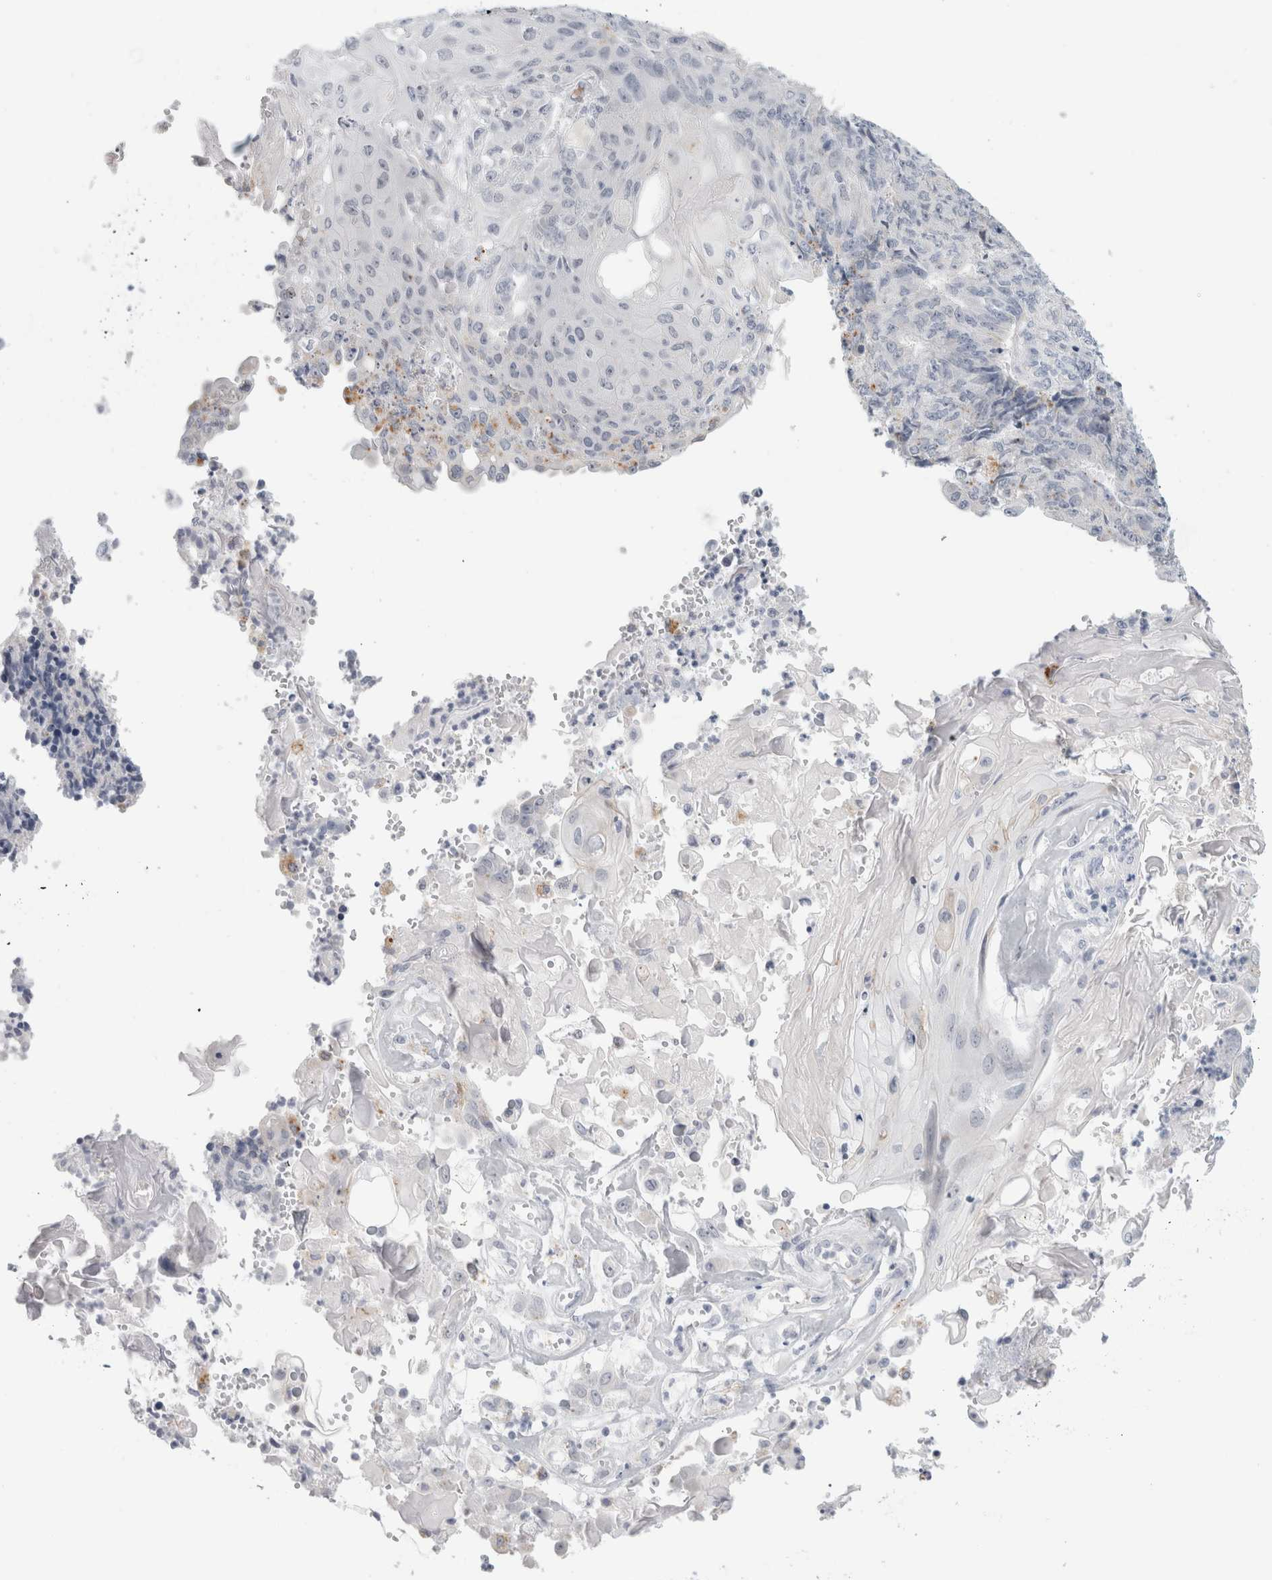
{"staining": {"intensity": "negative", "quantity": "none", "location": "none"}, "tissue": "endometrial cancer", "cell_type": "Tumor cells", "image_type": "cancer", "snomed": [{"axis": "morphology", "description": "Adenocarcinoma, NOS"}, {"axis": "topography", "description": "Endometrium"}], "caption": "This is an immunohistochemistry histopathology image of endometrial cancer. There is no positivity in tumor cells.", "gene": "ANKMY1", "patient": {"sex": "female", "age": 32}}